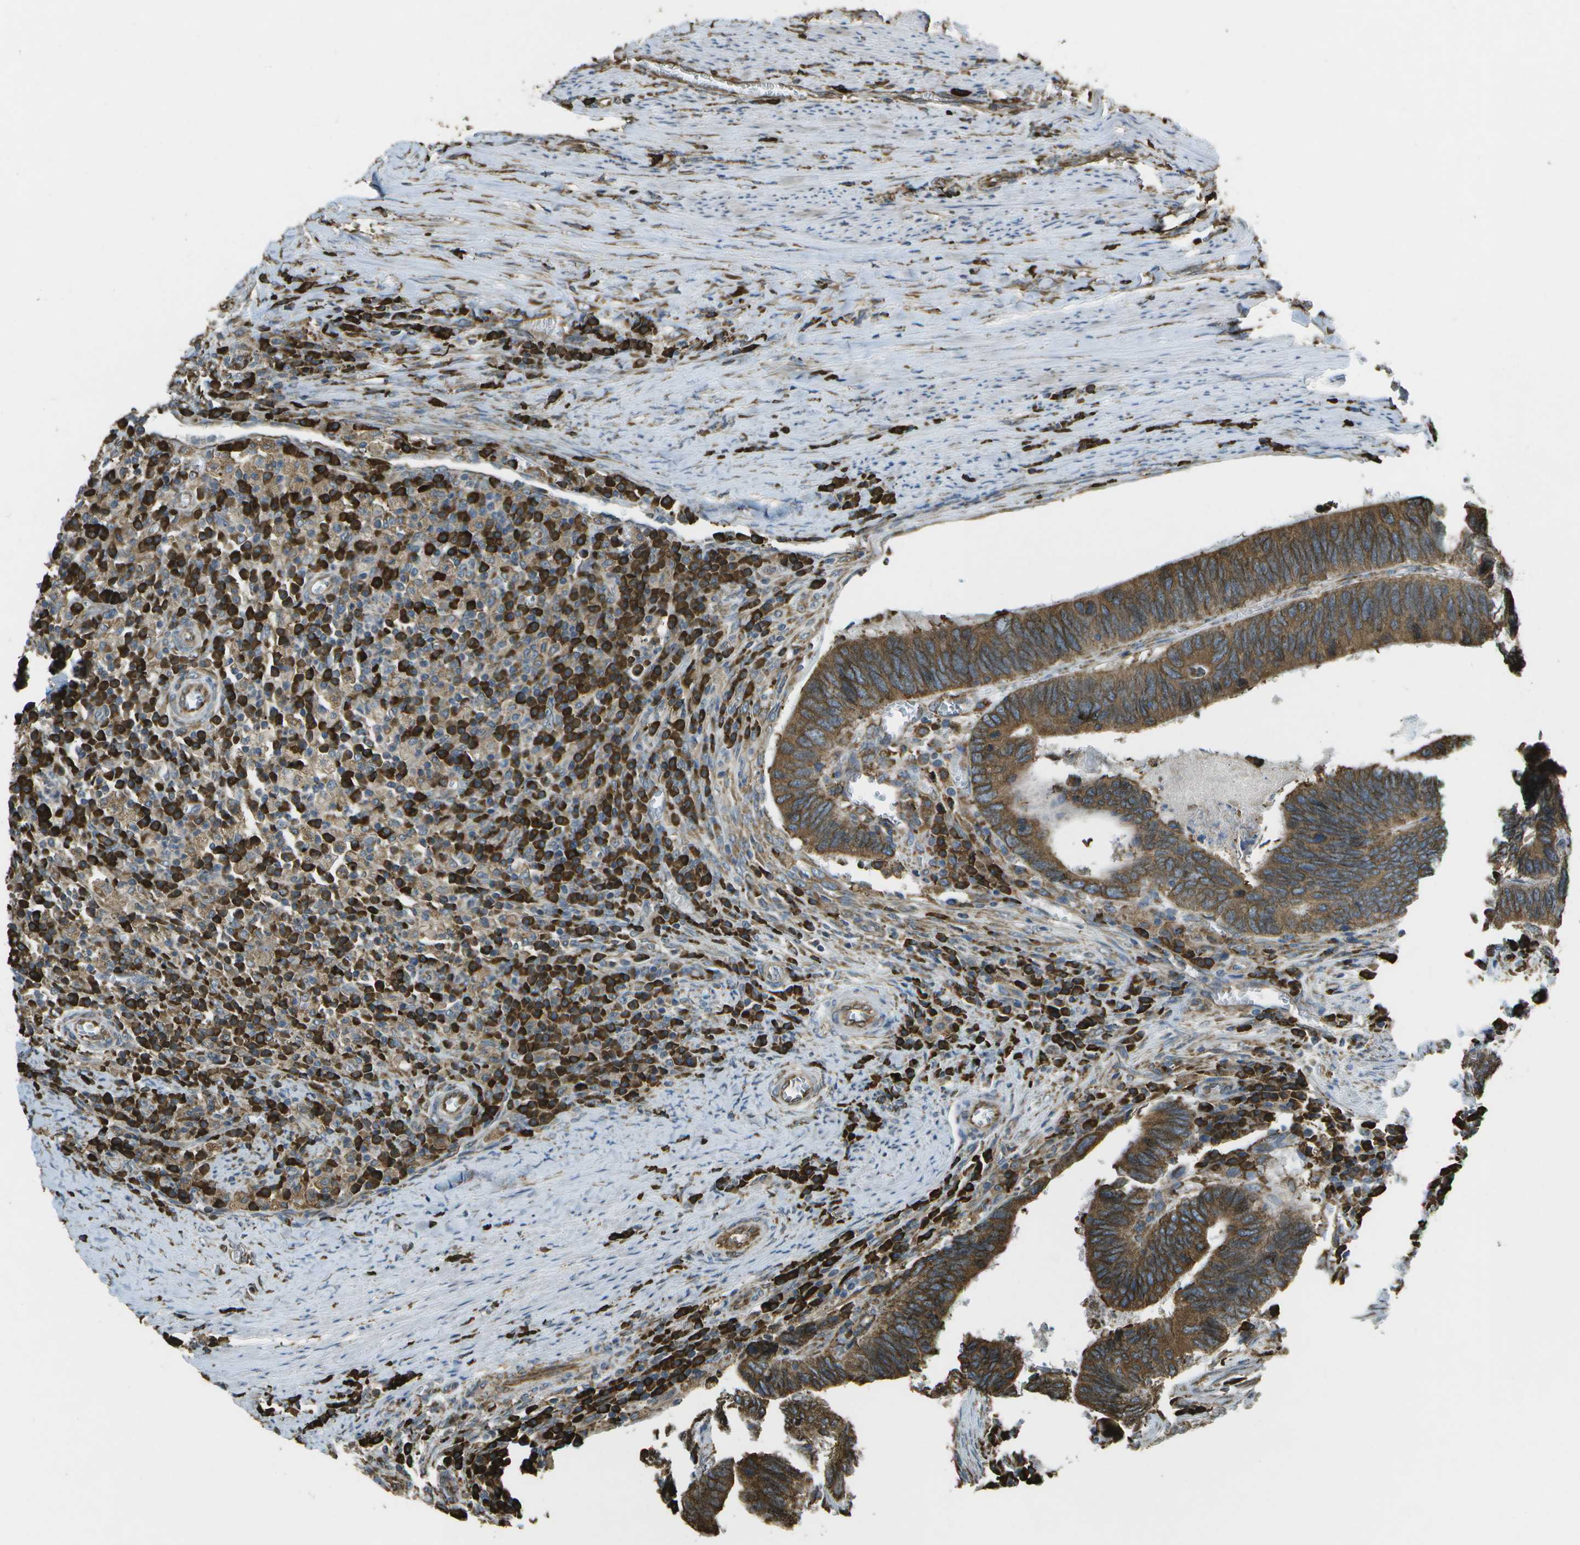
{"staining": {"intensity": "moderate", "quantity": ">75%", "location": "cytoplasmic/membranous"}, "tissue": "colorectal cancer", "cell_type": "Tumor cells", "image_type": "cancer", "snomed": [{"axis": "morphology", "description": "Adenocarcinoma, NOS"}, {"axis": "topography", "description": "Colon"}], "caption": "About >75% of tumor cells in human colorectal adenocarcinoma show moderate cytoplasmic/membranous protein positivity as visualized by brown immunohistochemical staining.", "gene": "PDIA4", "patient": {"sex": "male", "age": 72}}